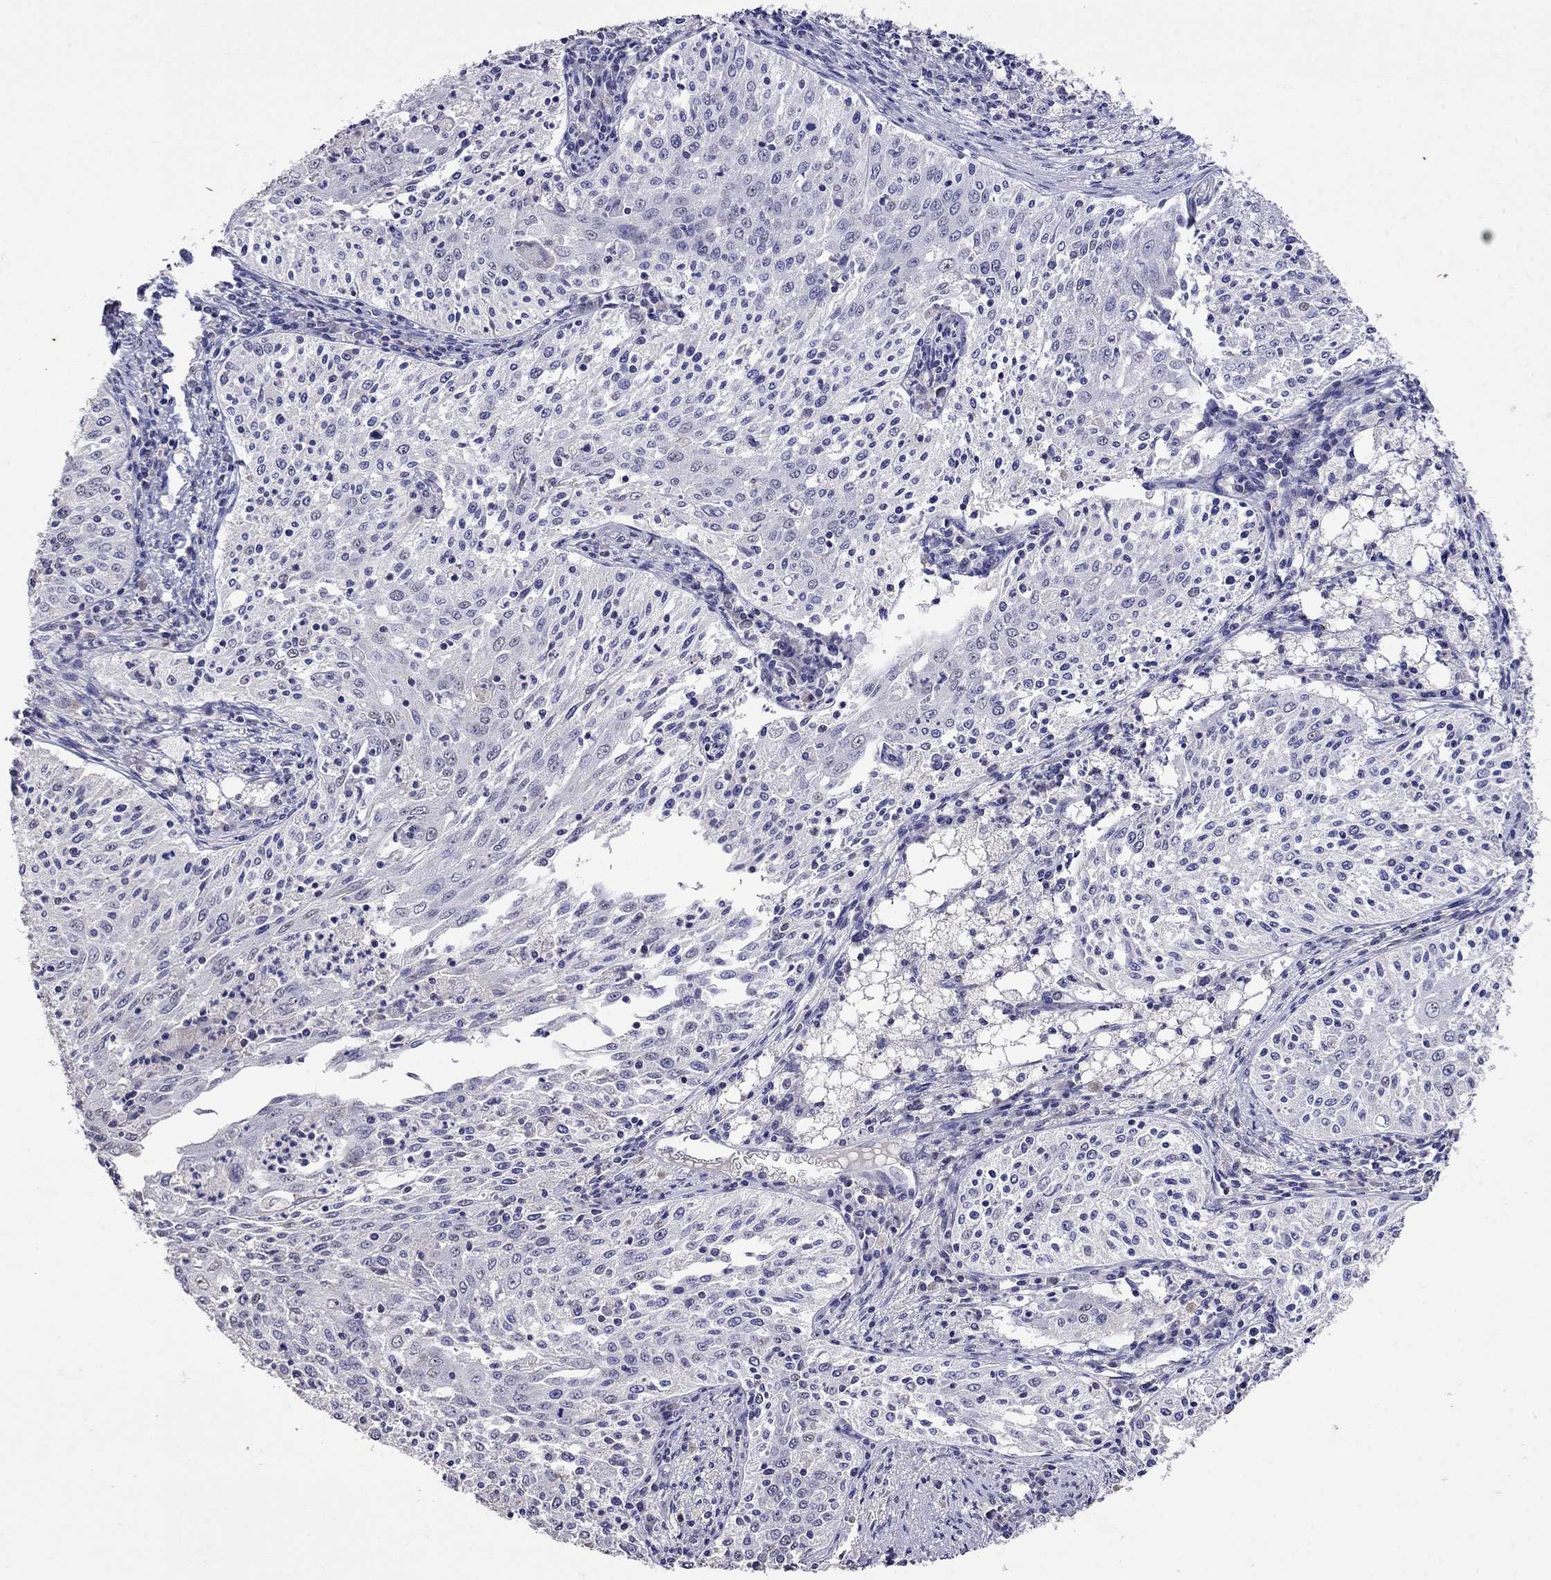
{"staining": {"intensity": "negative", "quantity": "none", "location": "none"}, "tissue": "cervical cancer", "cell_type": "Tumor cells", "image_type": "cancer", "snomed": [{"axis": "morphology", "description": "Squamous cell carcinoma, NOS"}, {"axis": "topography", "description": "Cervix"}], "caption": "A high-resolution photomicrograph shows IHC staining of squamous cell carcinoma (cervical), which exhibits no significant positivity in tumor cells.", "gene": "CD8B", "patient": {"sex": "female", "age": 41}}